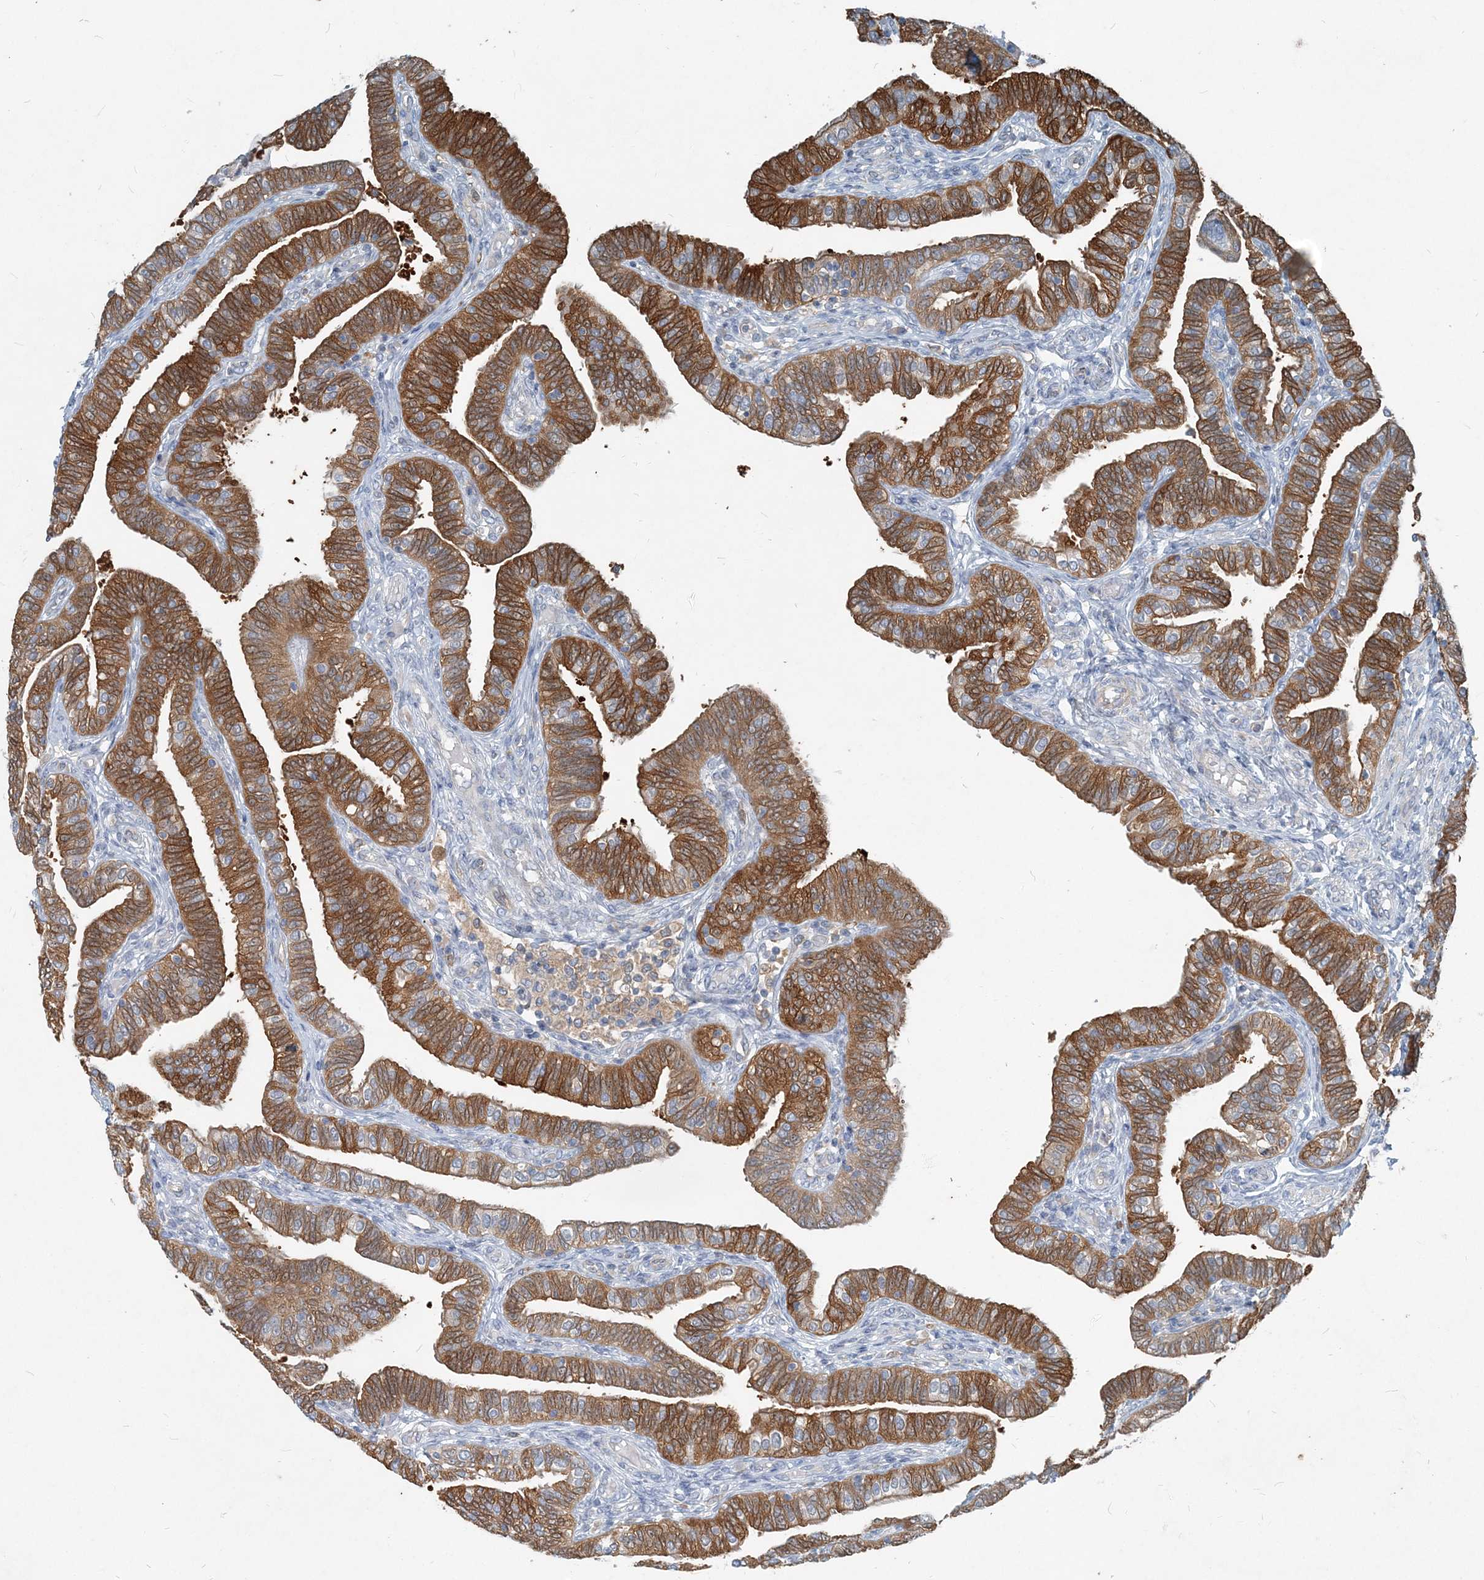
{"staining": {"intensity": "strong", "quantity": ">75%", "location": "cytoplasmic/membranous"}, "tissue": "fallopian tube", "cell_type": "Glandular cells", "image_type": "normal", "snomed": [{"axis": "morphology", "description": "Normal tissue, NOS"}, {"axis": "topography", "description": "Fallopian tube"}], "caption": "Immunohistochemistry staining of unremarkable fallopian tube, which displays high levels of strong cytoplasmic/membranous expression in about >75% of glandular cells indicating strong cytoplasmic/membranous protein expression. The staining was performed using DAB (3,3'-diaminobenzidine) (brown) for protein detection and nuclei were counterstained in hematoxylin (blue).", "gene": "ARMH1", "patient": {"sex": "female", "age": 39}}